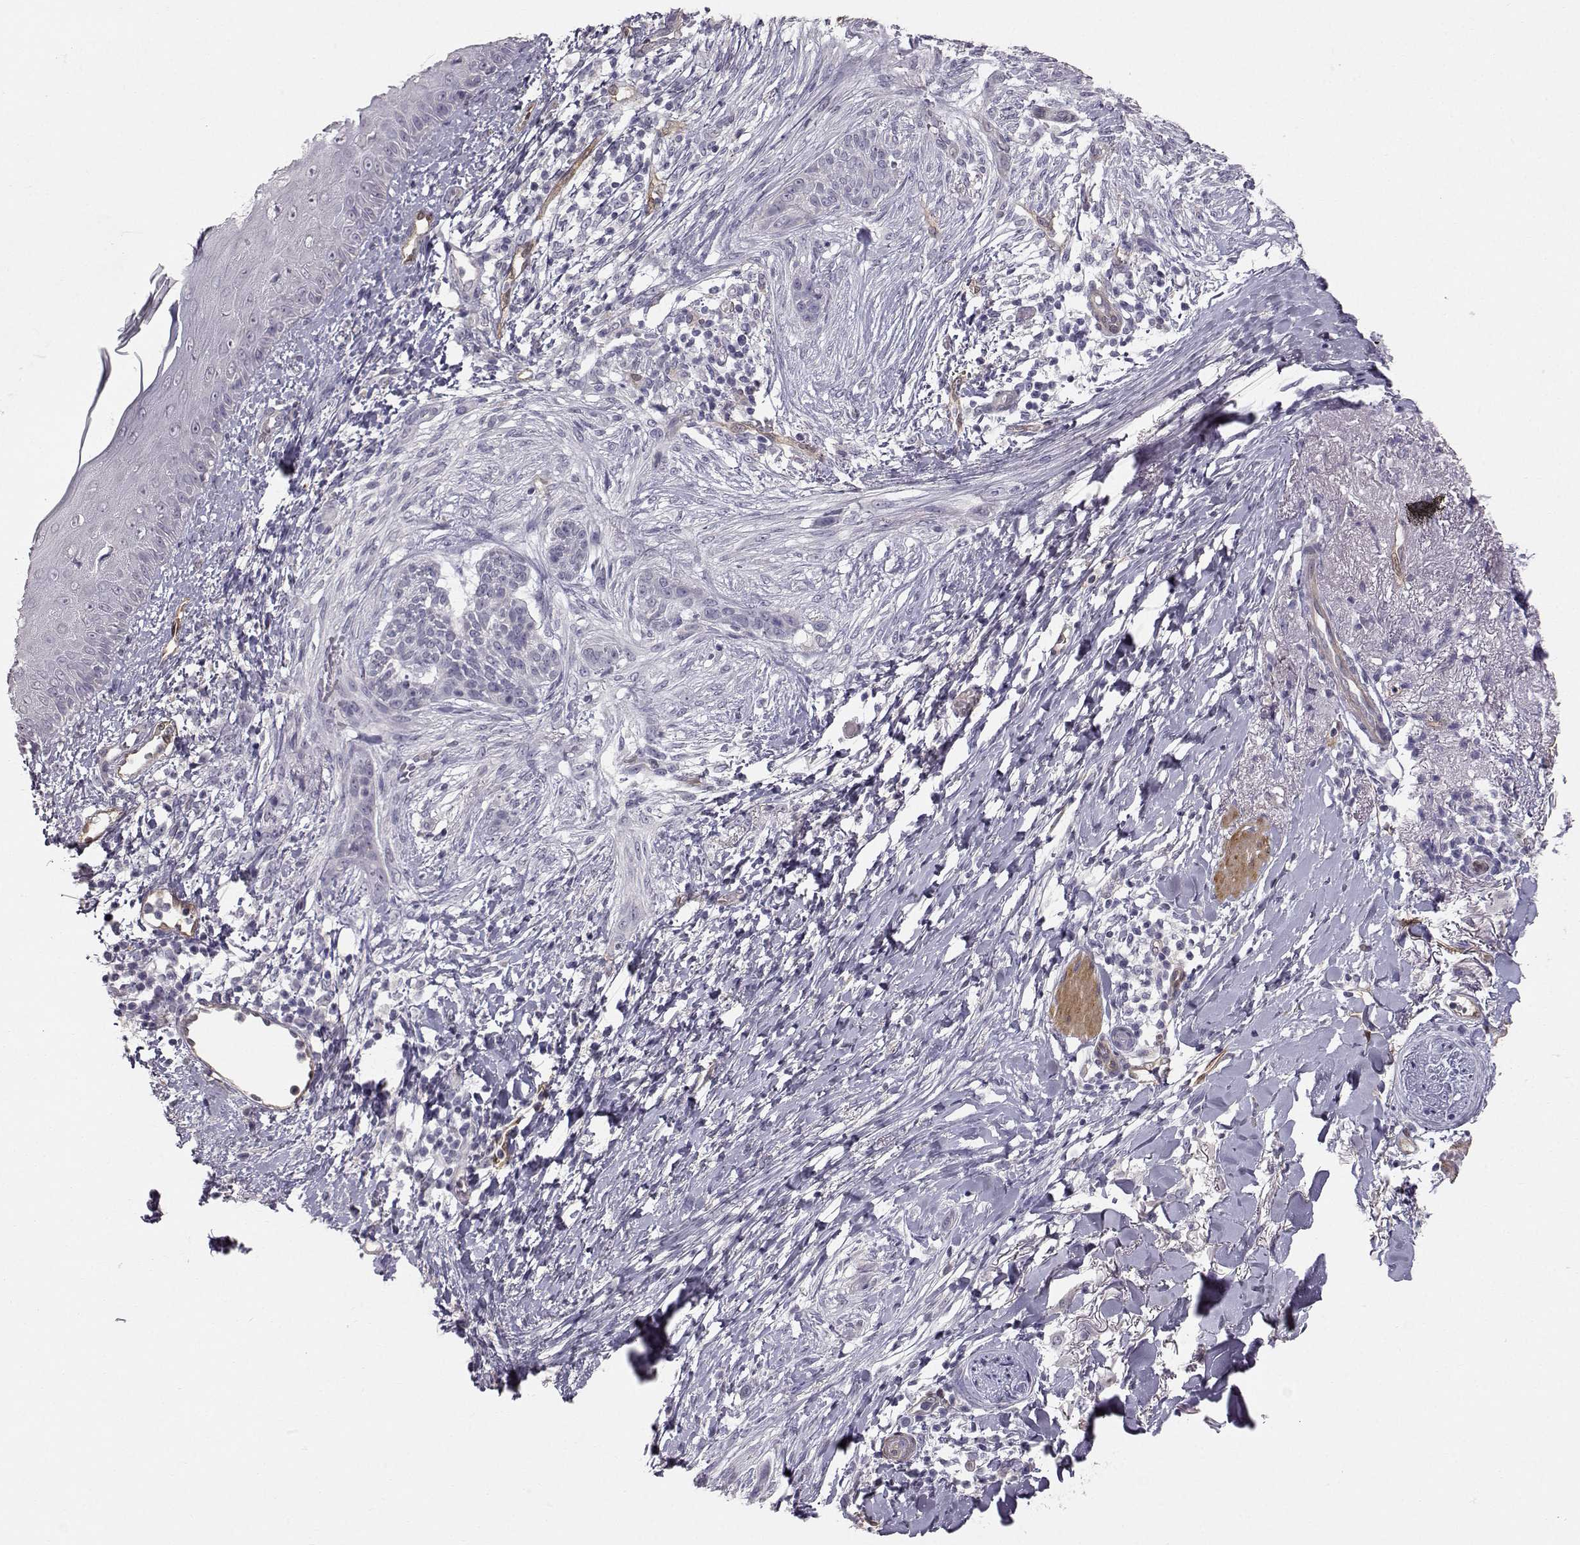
{"staining": {"intensity": "negative", "quantity": "none", "location": "none"}, "tissue": "skin cancer", "cell_type": "Tumor cells", "image_type": "cancer", "snomed": [{"axis": "morphology", "description": "Normal tissue, NOS"}, {"axis": "morphology", "description": "Basal cell carcinoma"}, {"axis": "topography", "description": "Skin"}], "caption": "Immunohistochemistry (IHC) of human skin cancer (basal cell carcinoma) shows no positivity in tumor cells. (Stains: DAB immunohistochemistry (IHC) with hematoxylin counter stain, Microscopy: brightfield microscopy at high magnification).", "gene": "PGM5", "patient": {"sex": "male", "age": 84}}